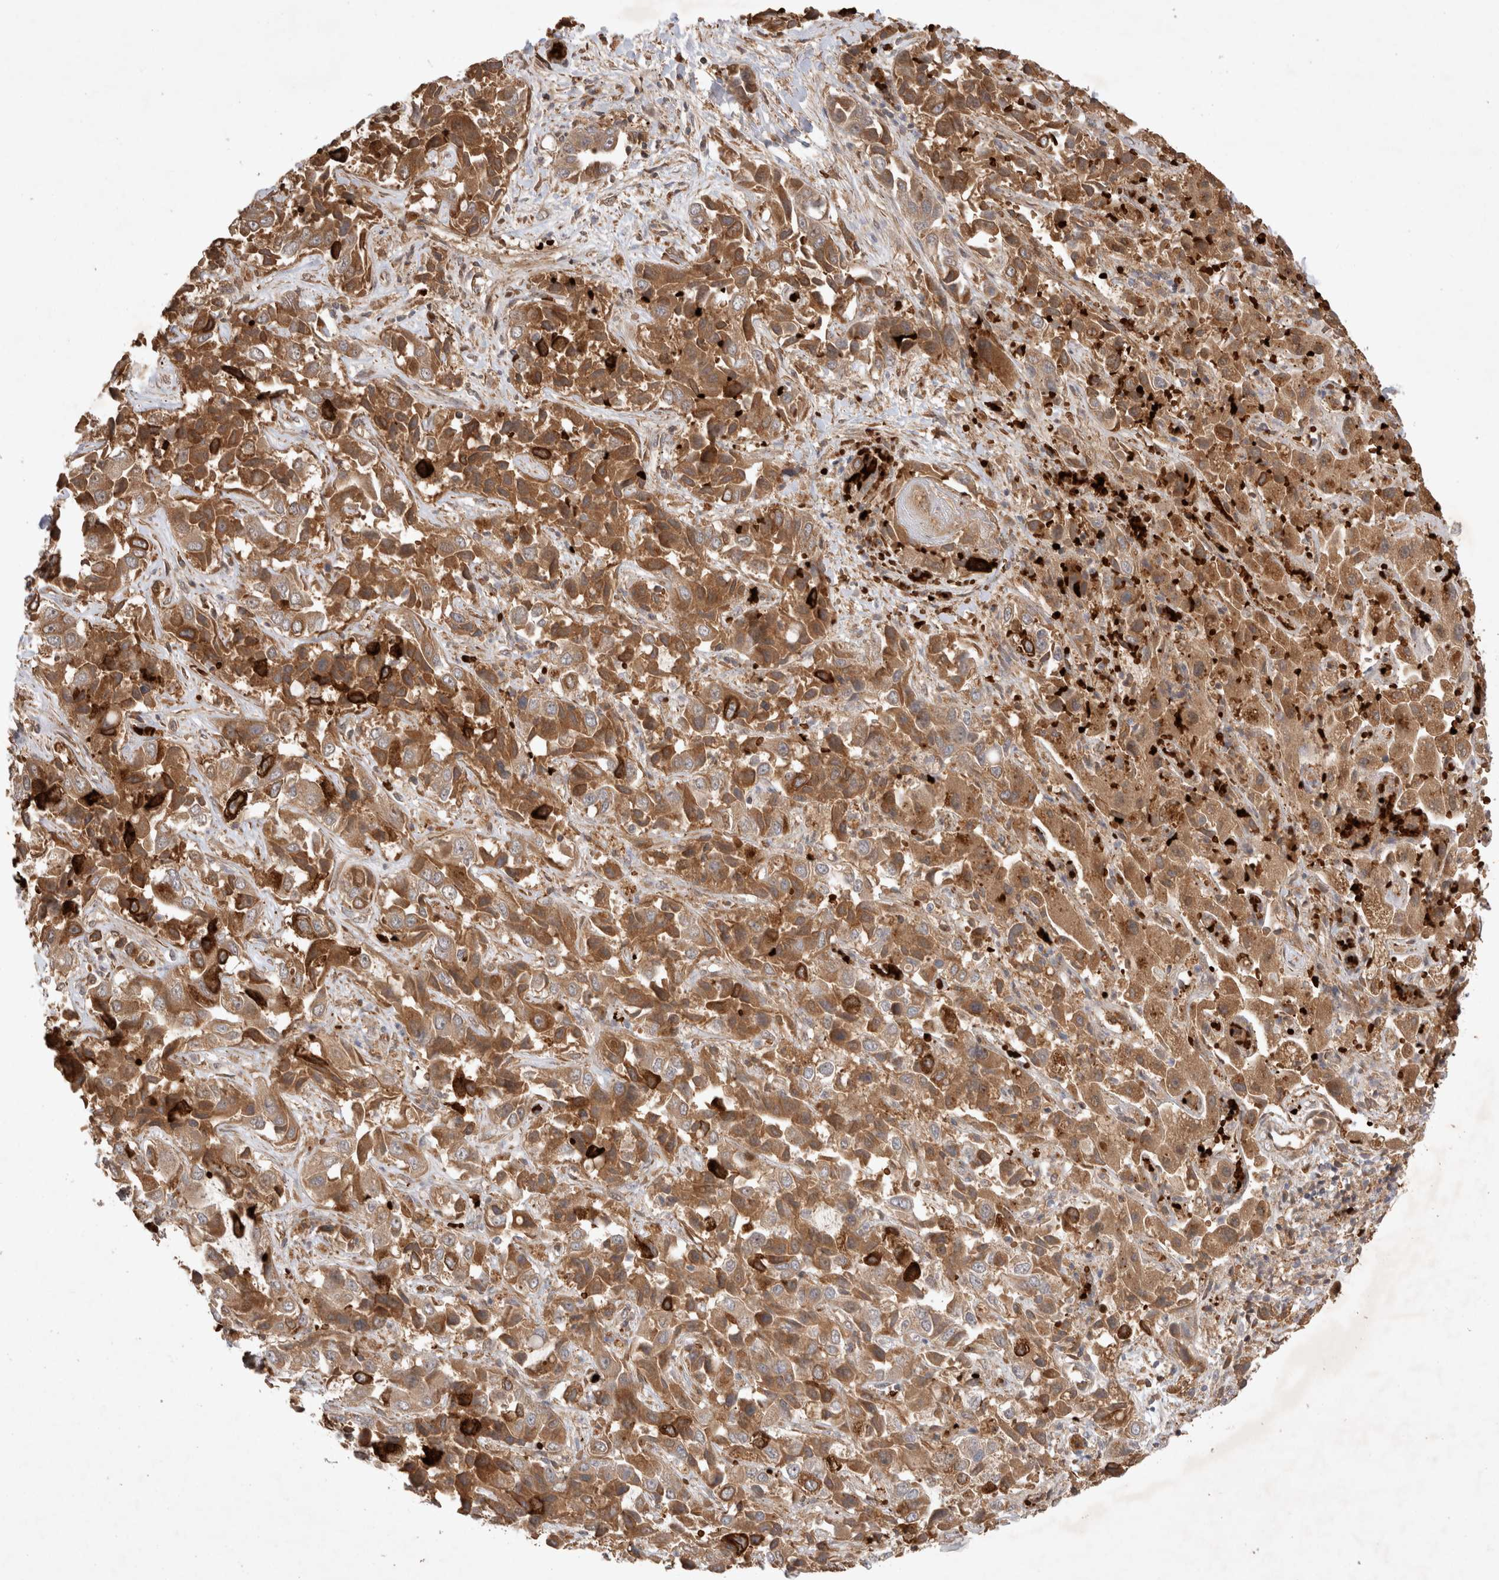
{"staining": {"intensity": "strong", "quantity": ">75%", "location": "cytoplasmic/membranous"}, "tissue": "liver cancer", "cell_type": "Tumor cells", "image_type": "cancer", "snomed": [{"axis": "morphology", "description": "Cholangiocarcinoma"}, {"axis": "topography", "description": "Liver"}], "caption": "A high-resolution image shows immunohistochemistry staining of liver cancer, which displays strong cytoplasmic/membranous staining in about >75% of tumor cells. (Brightfield microscopy of DAB IHC at high magnification).", "gene": "FAM221A", "patient": {"sex": "female", "age": 52}}